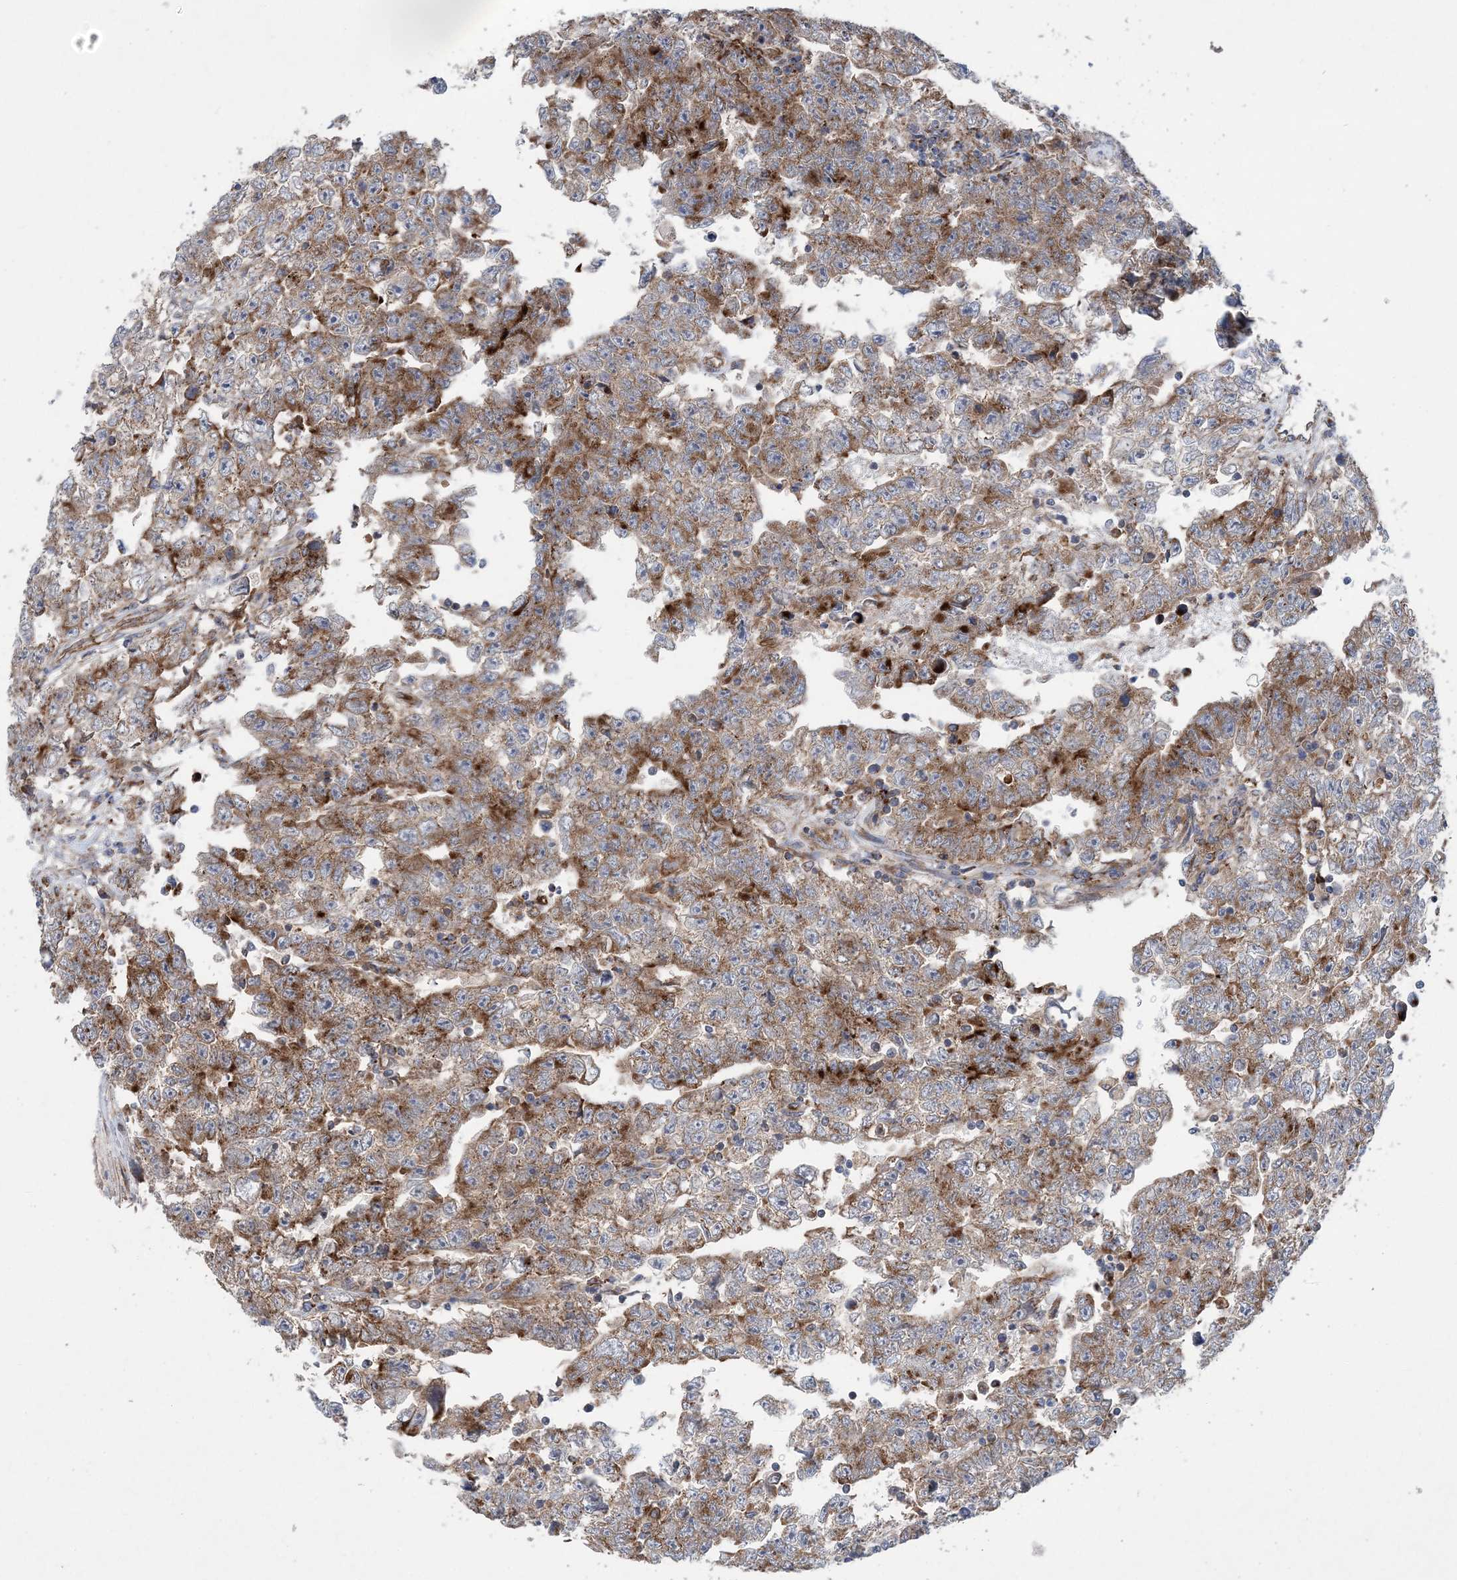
{"staining": {"intensity": "moderate", "quantity": "25%-75%", "location": "cytoplasmic/membranous"}, "tissue": "testis cancer", "cell_type": "Tumor cells", "image_type": "cancer", "snomed": [{"axis": "morphology", "description": "Carcinoma, Embryonal, NOS"}, {"axis": "topography", "description": "Testis"}], "caption": "Testis cancer was stained to show a protein in brown. There is medium levels of moderate cytoplasmic/membranous positivity in about 25%-75% of tumor cells.", "gene": "PTTG1IP", "patient": {"sex": "male", "age": 25}}